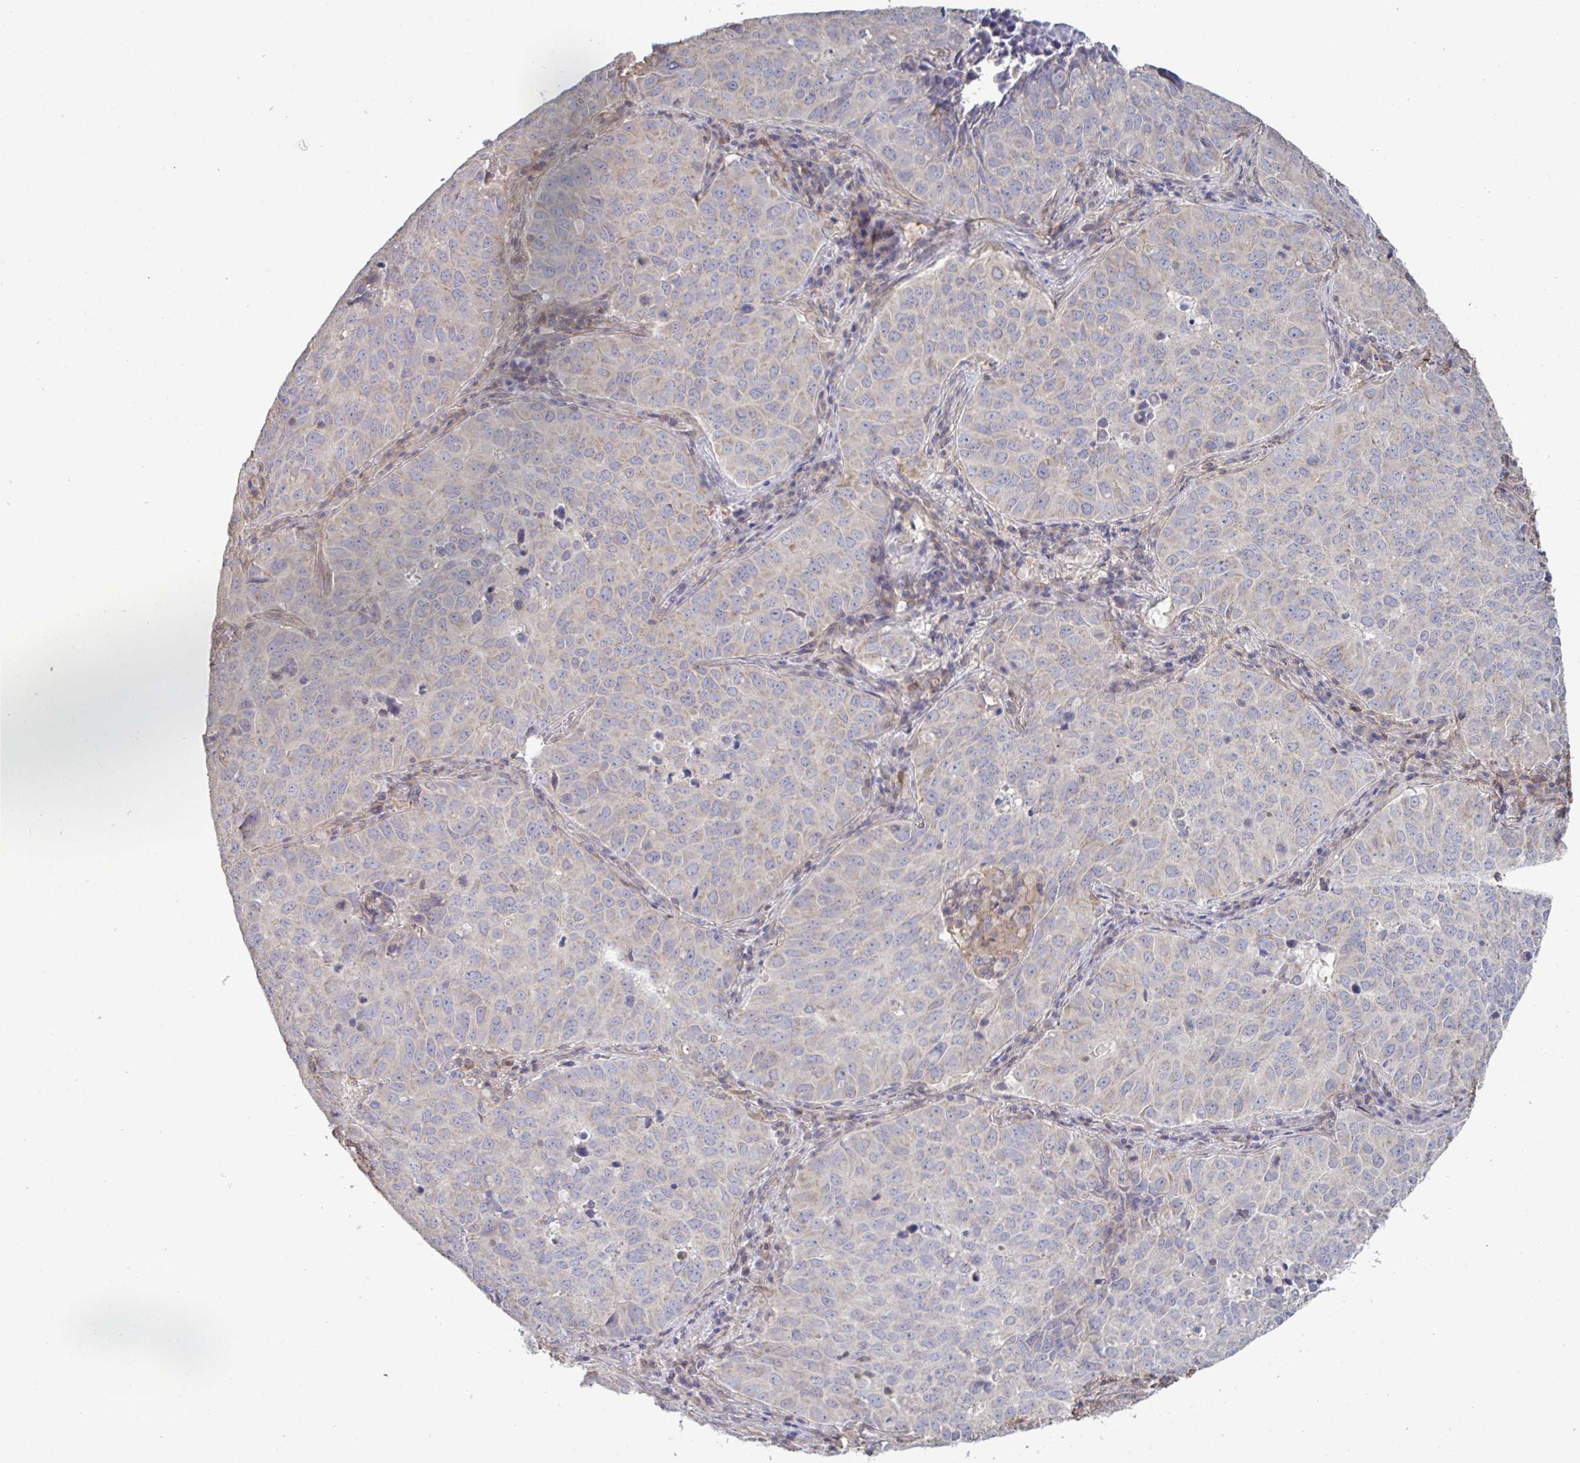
{"staining": {"intensity": "negative", "quantity": "none", "location": "none"}, "tissue": "lung cancer", "cell_type": "Tumor cells", "image_type": "cancer", "snomed": [{"axis": "morphology", "description": "Adenocarcinoma, NOS"}, {"axis": "topography", "description": "Lung"}], "caption": "Tumor cells show no significant protein expression in lung cancer (adenocarcinoma).", "gene": "ISCU", "patient": {"sex": "female", "age": 50}}